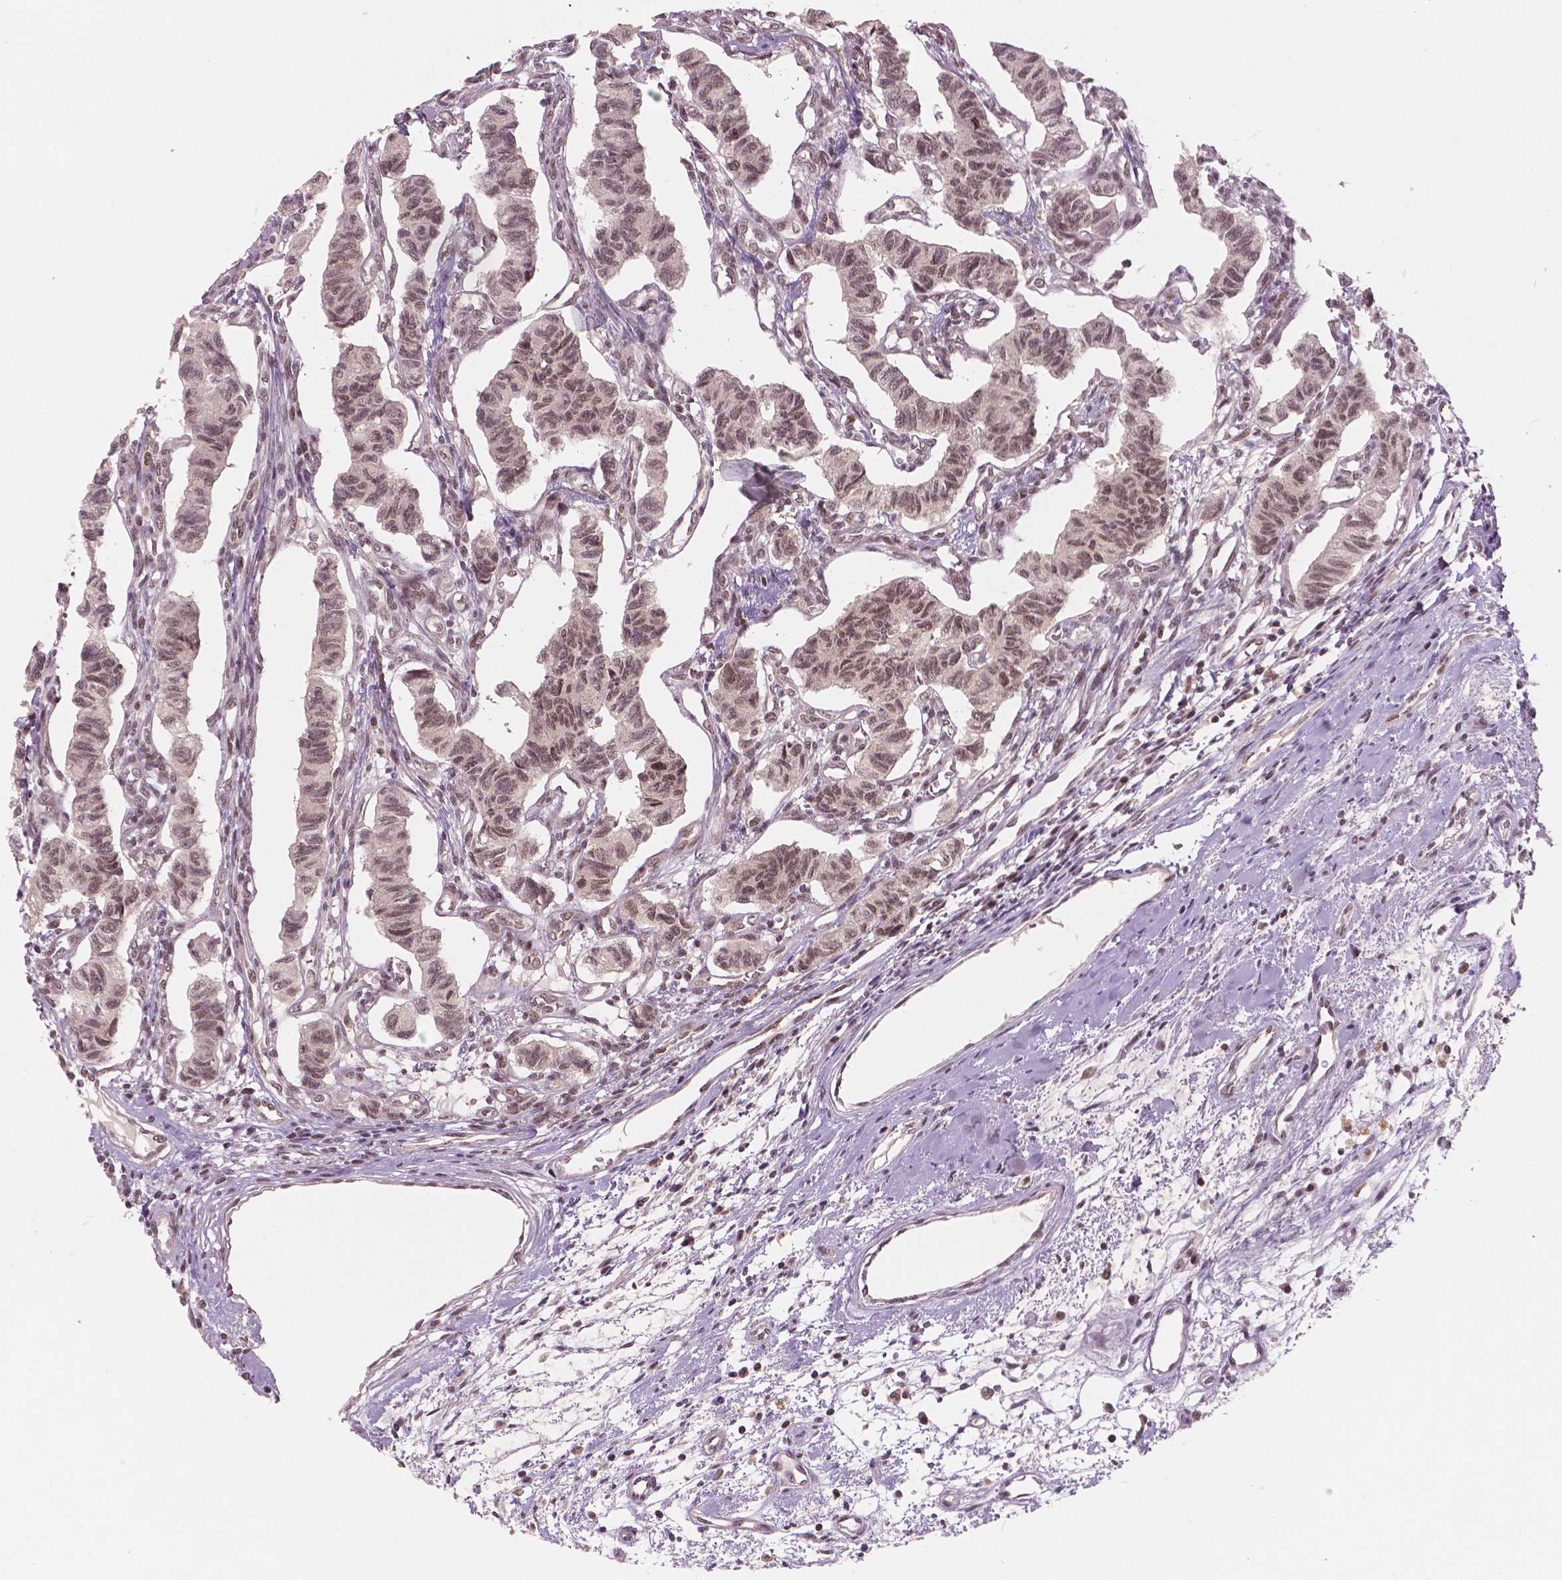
{"staining": {"intensity": "moderate", "quantity": "25%-75%", "location": "nuclear"}, "tissue": "carcinoid", "cell_type": "Tumor cells", "image_type": "cancer", "snomed": [{"axis": "morphology", "description": "Carcinoid, malignant, NOS"}, {"axis": "topography", "description": "Kidney"}], "caption": "A brown stain labels moderate nuclear expression of a protein in carcinoid (malignant) tumor cells.", "gene": "NSD2", "patient": {"sex": "female", "age": 41}}